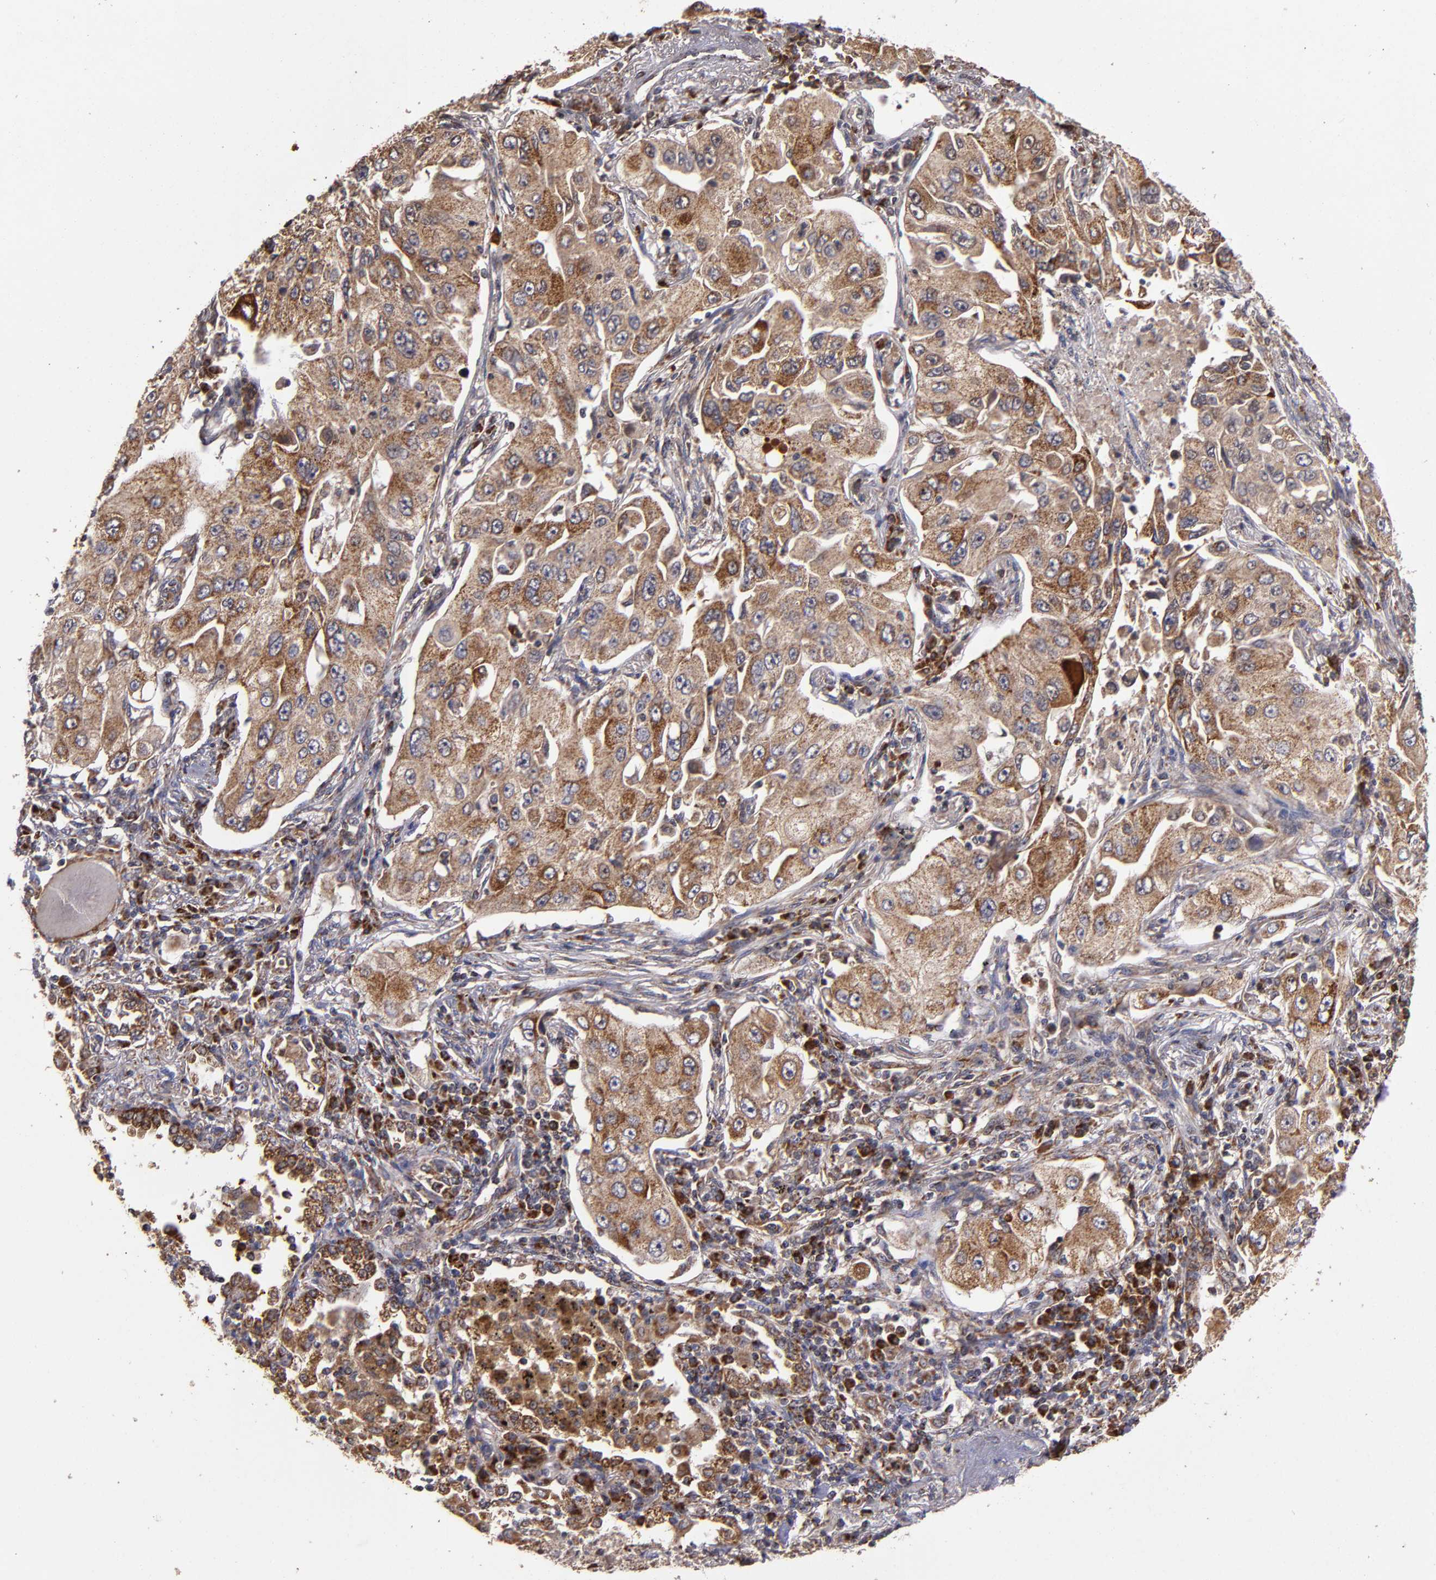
{"staining": {"intensity": "moderate", "quantity": ">75%", "location": "cytoplasmic/membranous"}, "tissue": "lung cancer", "cell_type": "Tumor cells", "image_type": "cancer", "snomed": [{"axis": "morphology", "description": "Adenocarcinoma, NOS"}, {"axis": "topography", "description": "Lung"}], "caption": "An image of human lung cancer (adenocarcinoma) stained for a protein displays moderate cytoplasmic/membranous brown staining in tumor cells. (brown staining indicates protein expression, while blue staining denotes nuclei).", "gene": "TIMM9", "patient": {"sex": "male", "age": 84}}